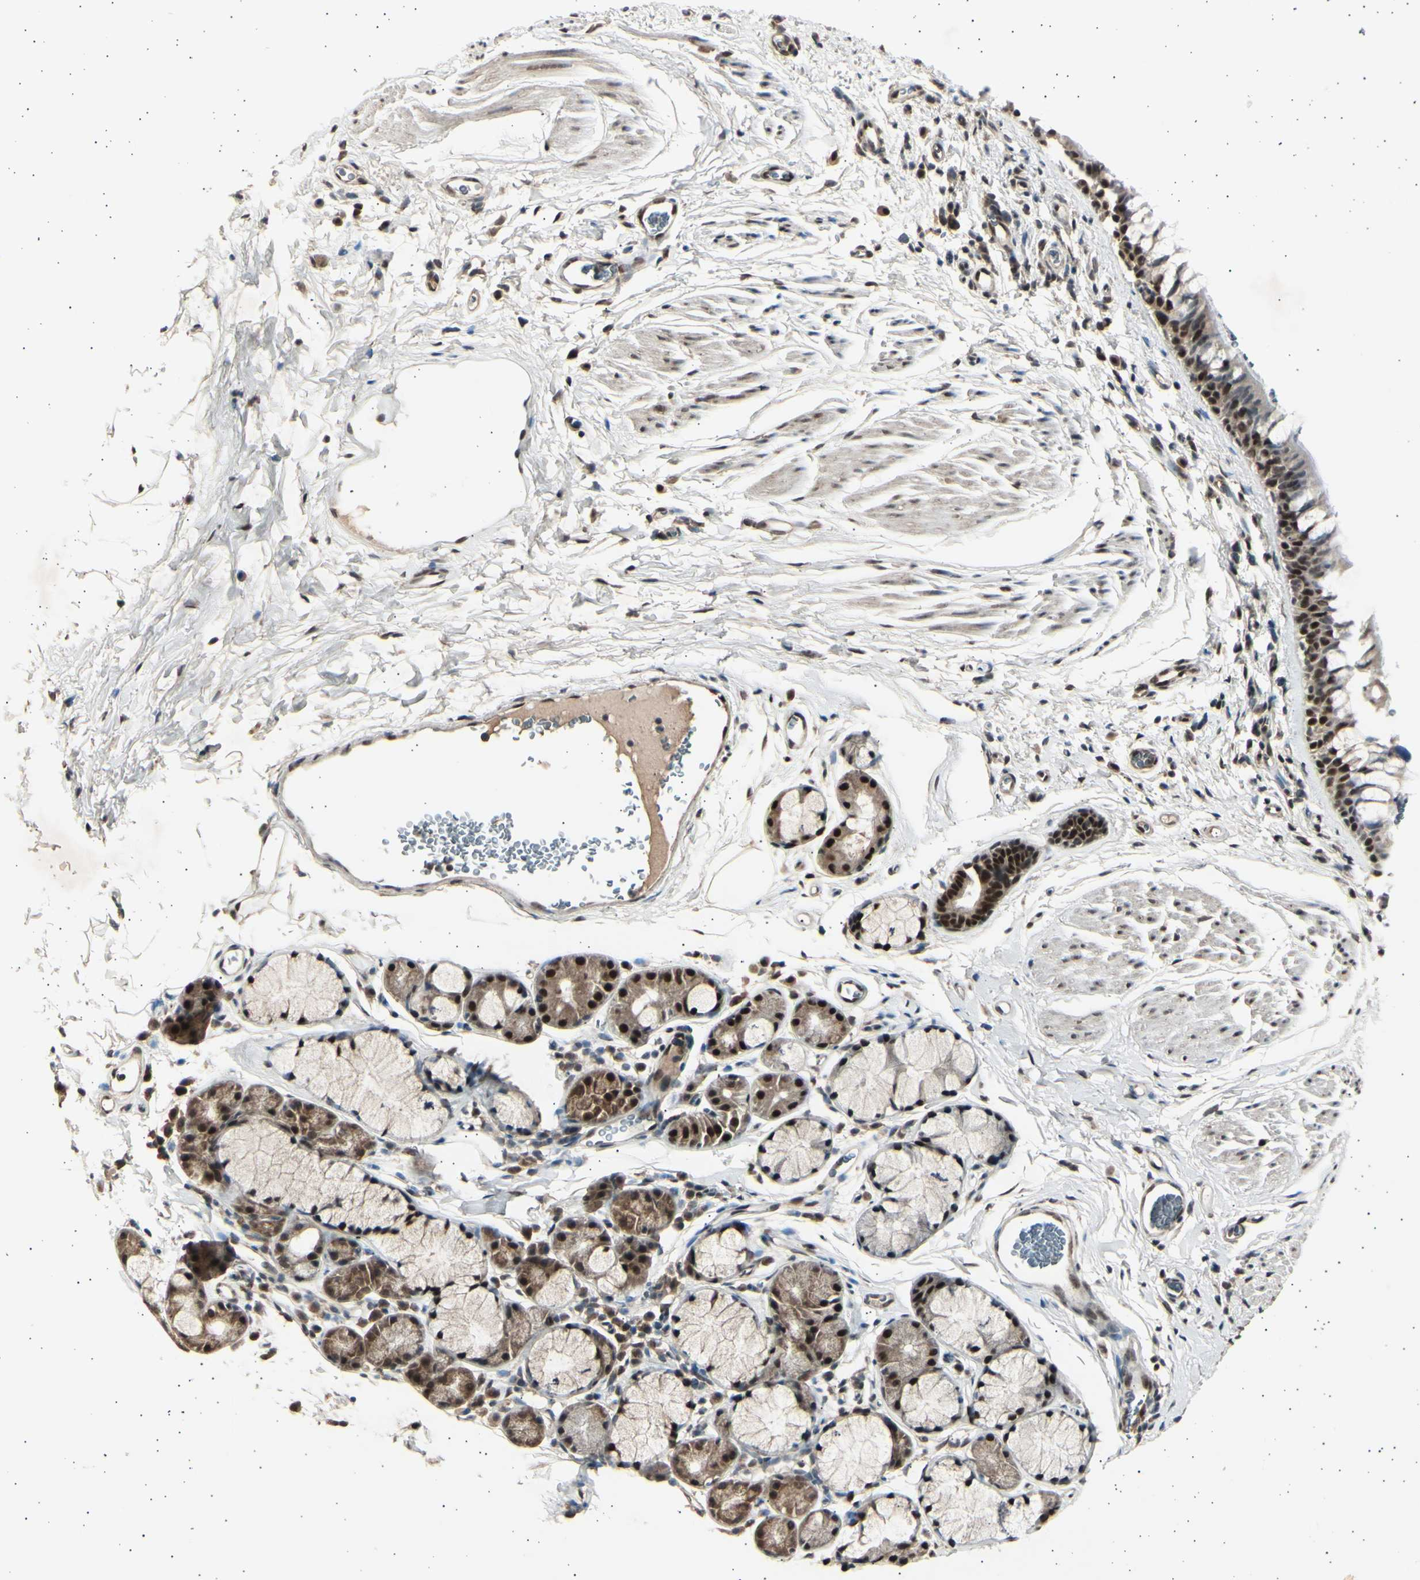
{"staining": {"intensity": "moderate", "quantity": ">75%", "location": "cytoplasmic/membranous,nuclear"}, "tissue": "bronchus", "cell_type": "Respiratory epithelial cells", "image_type": "normal", "snomed": [{"axis": "morphology", "description": "Normal tissue, NOS"}, {"axis": "morphology", "description": "Malignant melanoma, Metastatic site"}, {"axis": "topography", "description": "Bronchus"}, {"axis": "topography", "description": "Lung"}], "caption": "Immunohistochemical staining of benign bronchus exhibits moderate cytoplasmic/membranous,nuclear protein expression in about >75% of respiratory epithelial cells. (IHC, brightfield microscopy, high magnification).", "gene": "PSMD5", "patient": {"sex": "male", "age": 64}}